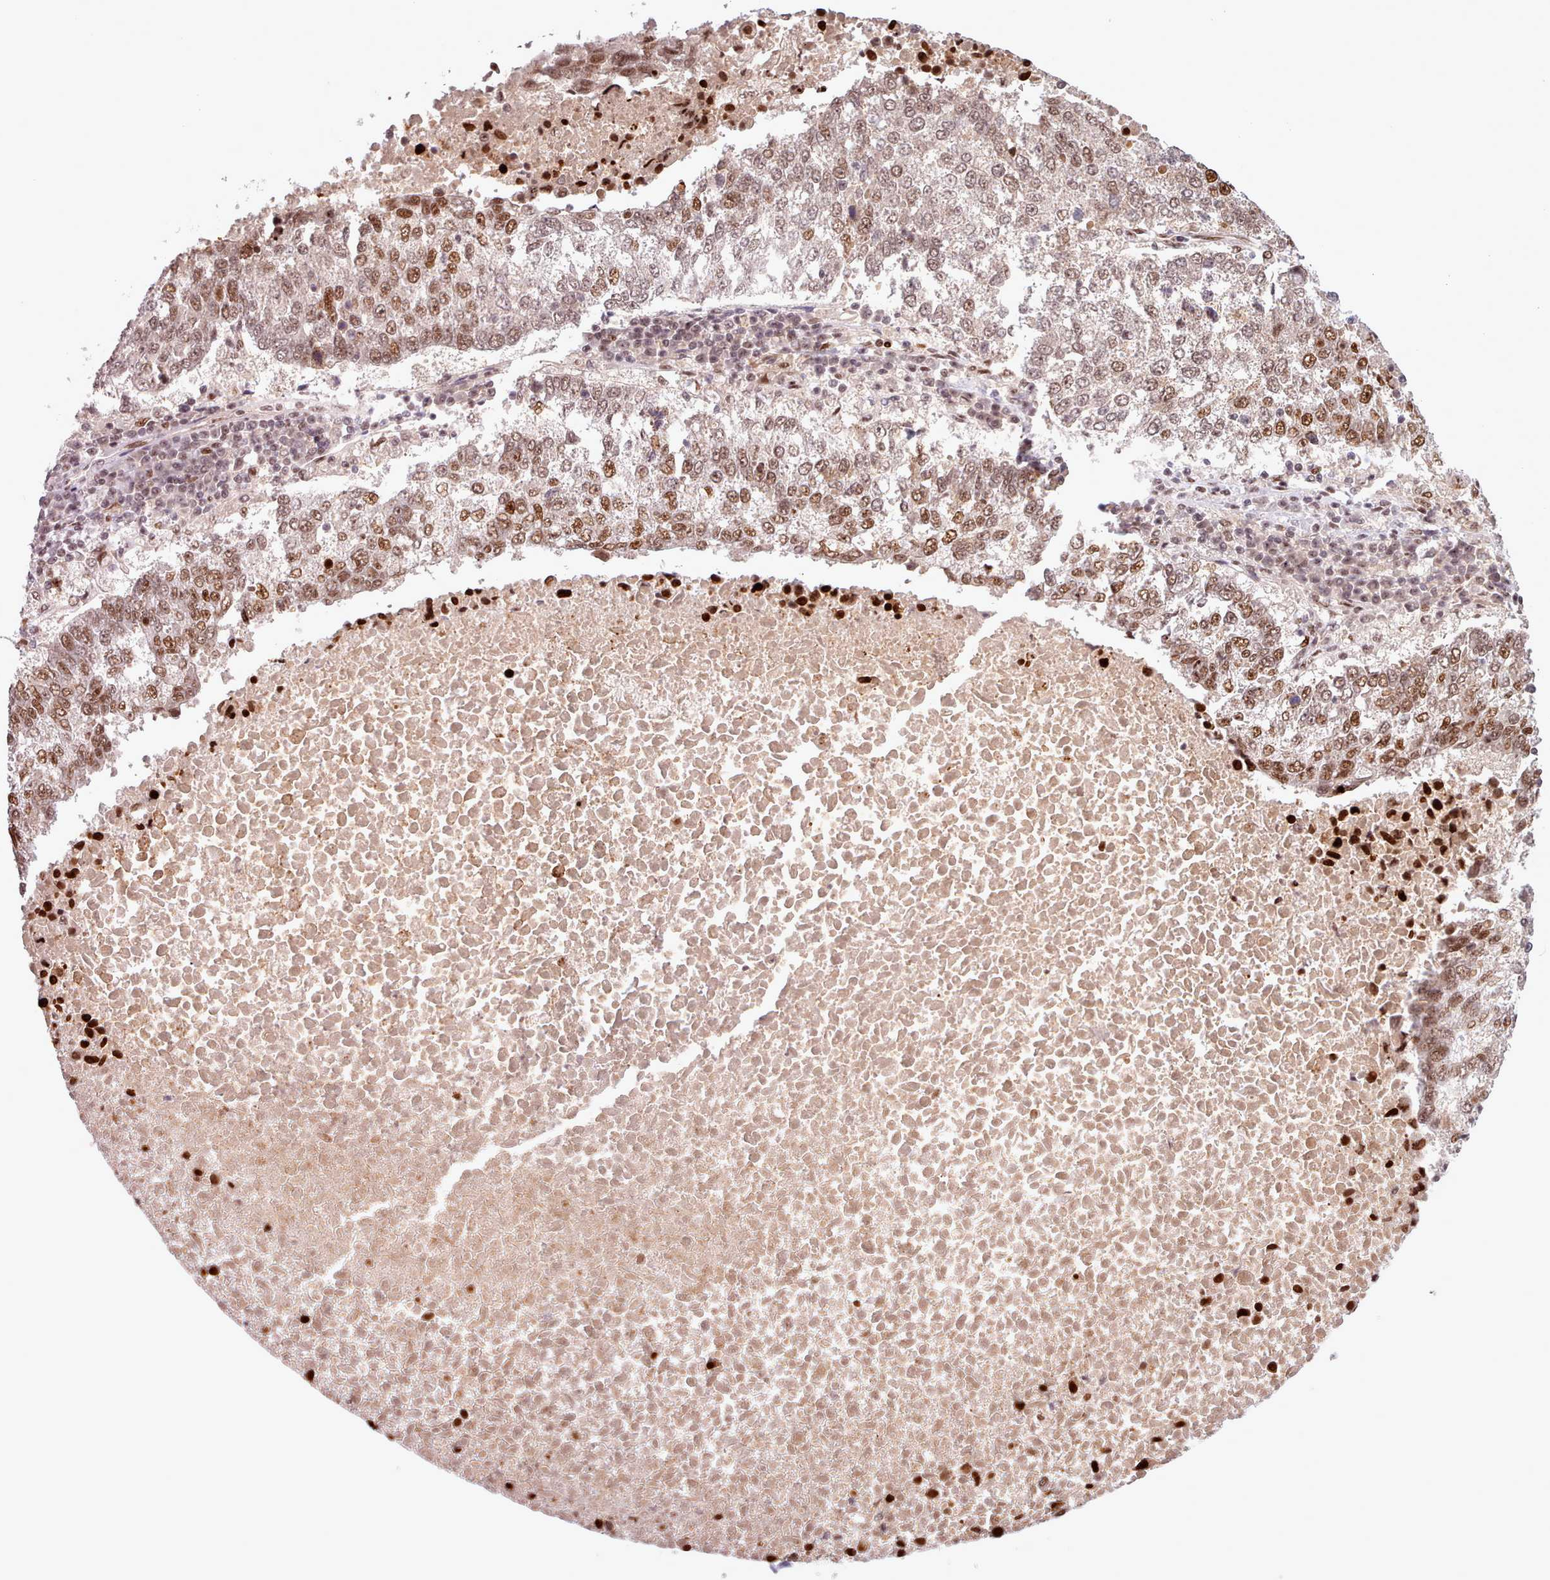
{"staining": {"intensity": "moderate", "quantity": ">75%", "location": "nuclear"}, "tissue": "lung cancer", "cell_type": "Tumor cells", "image_type": "cancer", "snomed": [{"axis": "morphology", "description": "Squamous cell carcinoma, NOS"}, {"axis": "topography", "description": "Lung"}], "caption": "The immunohistochemical stain highlights moderate nuclear staining in tumor cells of lung cancer (squamous cell carcinoma) tissue.", "gene": "SRSF4", "patient": {"sex": "male", "age": 73}}